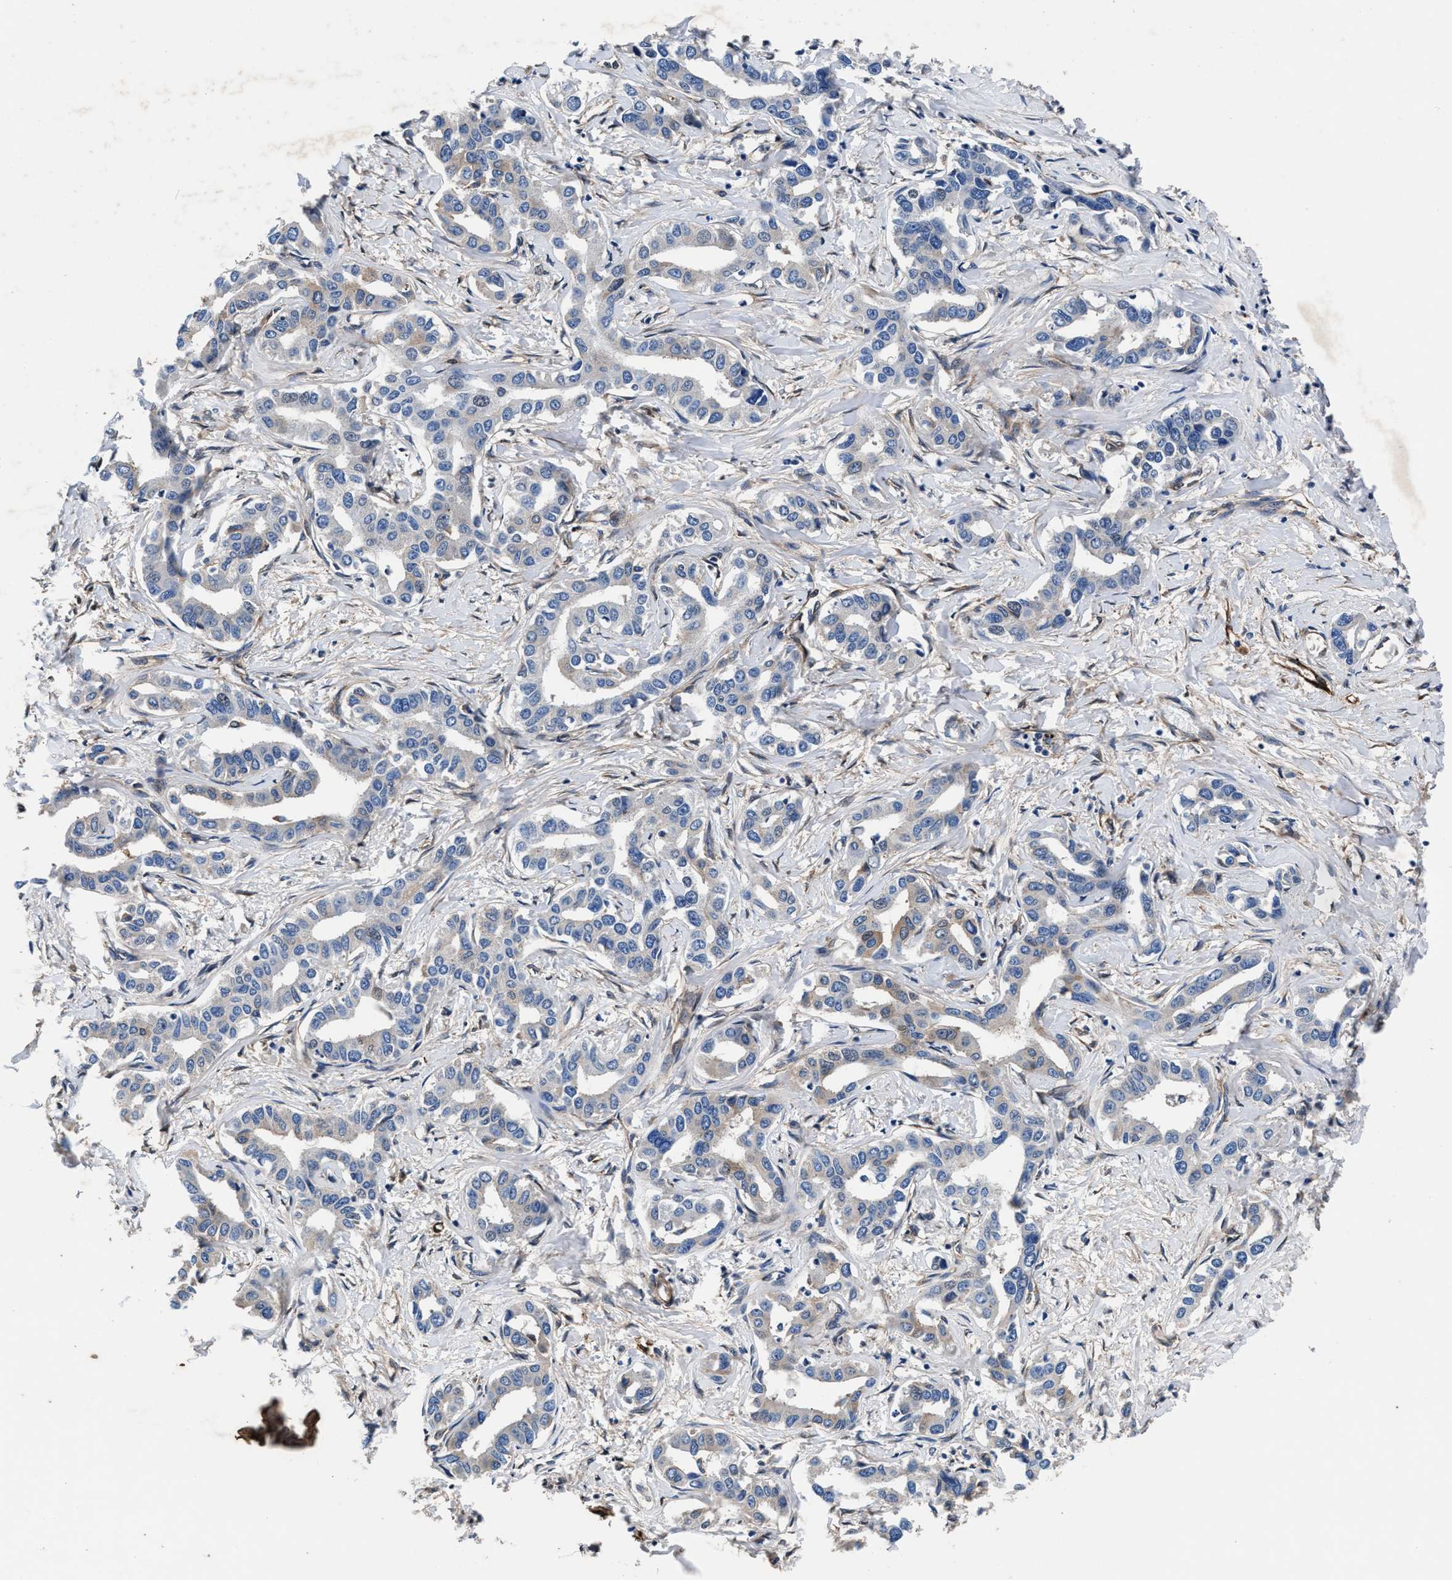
{"staining": {"intensity": "negative", "quantity": "none", "location": "none"}, "tissue": "liver cancer", "cell_type": "Tumor cells", "image_type": "cancer", "snomed": [{"axis": "morphology", "description": "Cholangiocarcinoma"}, {"axis": "topography", "description": "Liver"}], "caption": "Tumor cells show no significant protein staining in liver cancer (cholangiocarcinoma).", "gene": "SH3GL1", "patient": {"sex": "male", "age": 59}}